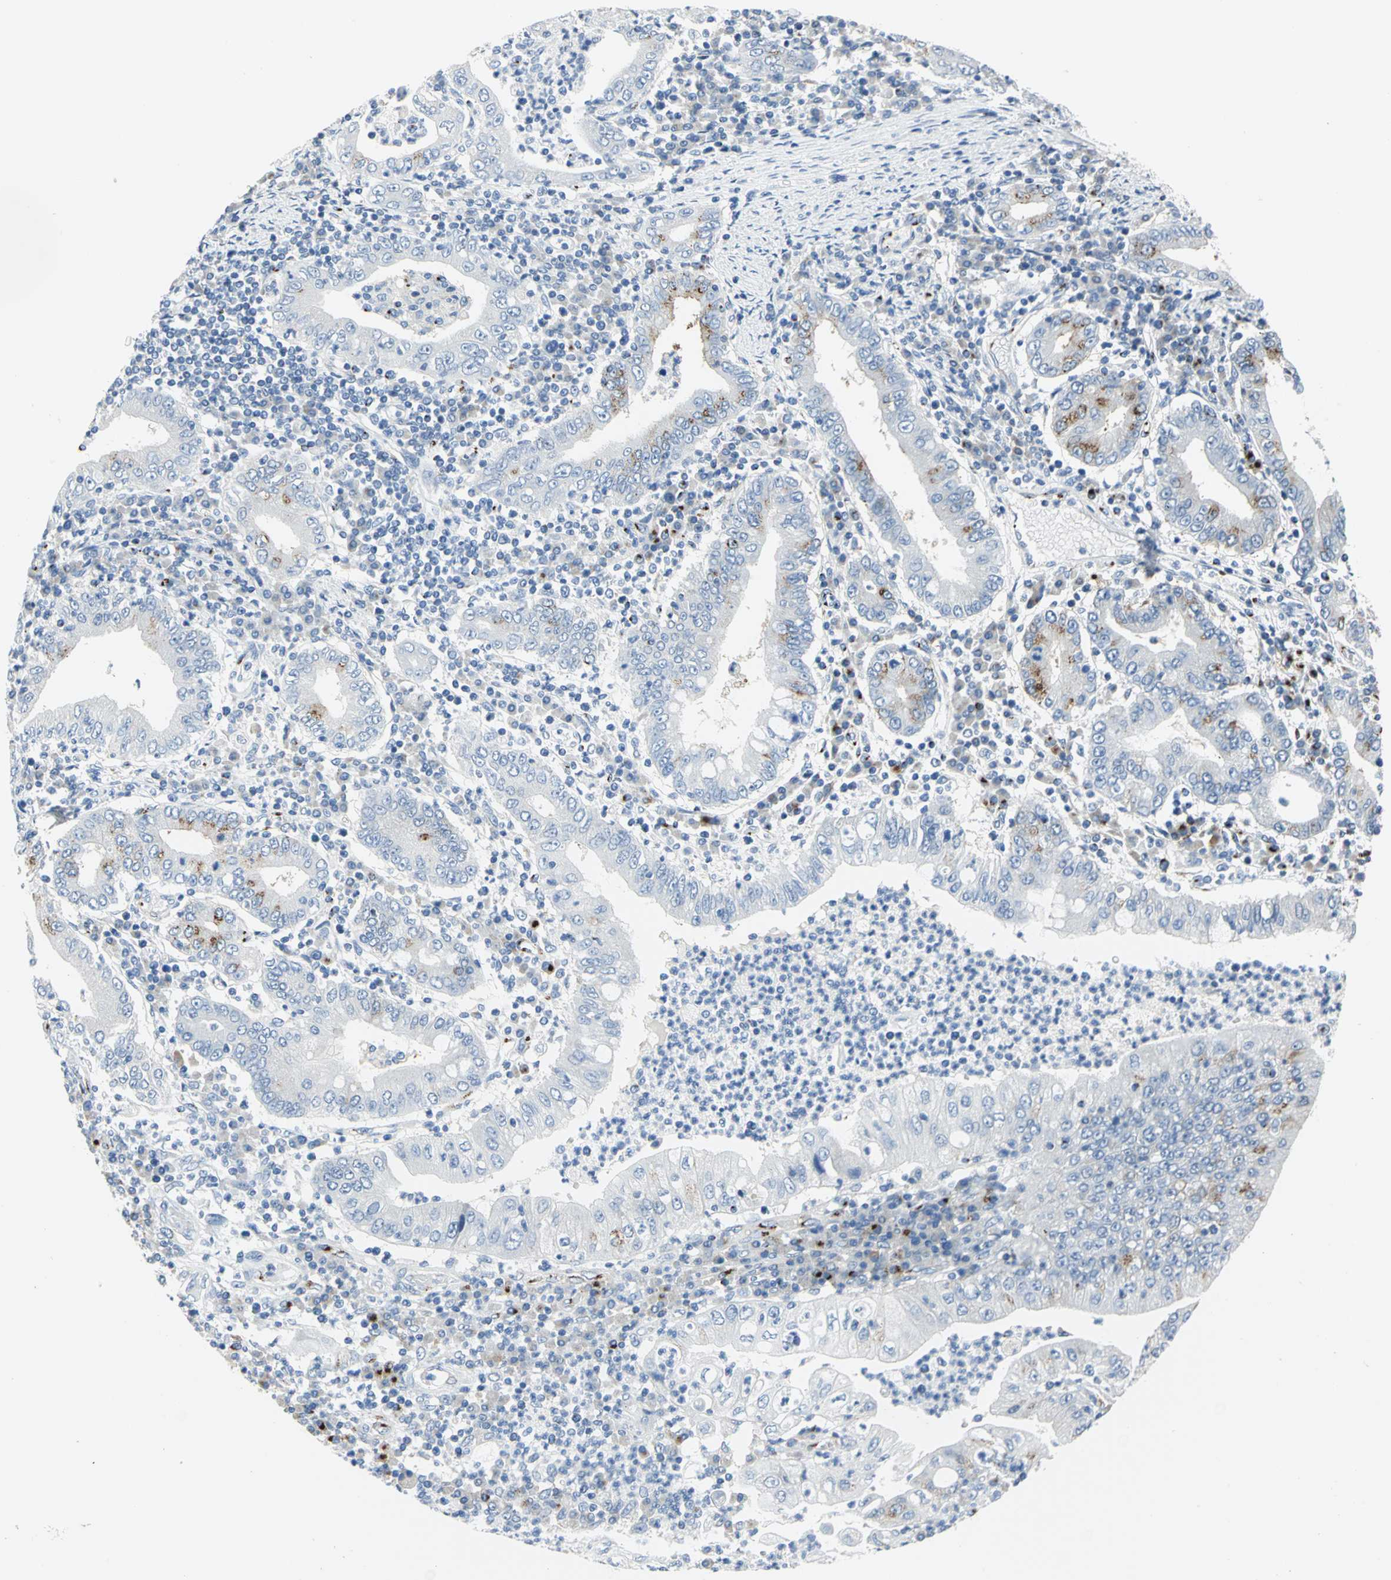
{"staining": {"intensity": "moderate", "quantity": "<25%", "location": "cytoplasmic/membranous"}, "tissue": "stomach cancer", "cell_type": "Tumor cells", "image_type": "cancer", "snomed": [{"axis": "morphology", "description": "Normal tissue, NOS"}, {"axis": "morphology", "description": "Adenocarcinoma, NOS"}, {"axis": "topography", "description": "Esophagus"}, {"axis": "topography", "description": "Stomach, upper"}, {"axis": "topography", "description": "Peripheral nerve tissue"}], "caption": "Immunohistochemistry (IHC) staining of adenocarcinoma (stomach), which demonstrates low levels of moderate cytoplasmic/membranous positivity in approximately <25% of tumor cells indicating moderate cytoplasmic/membranous protein expression. The staining was performed using DAB (3,3'-diaminobenzidine) (brown) for protein detection and nuclei were counterstained in hematoxylin (blue).", "gene": "GPR3", "patient": {"sex": "male", "age": 62}}